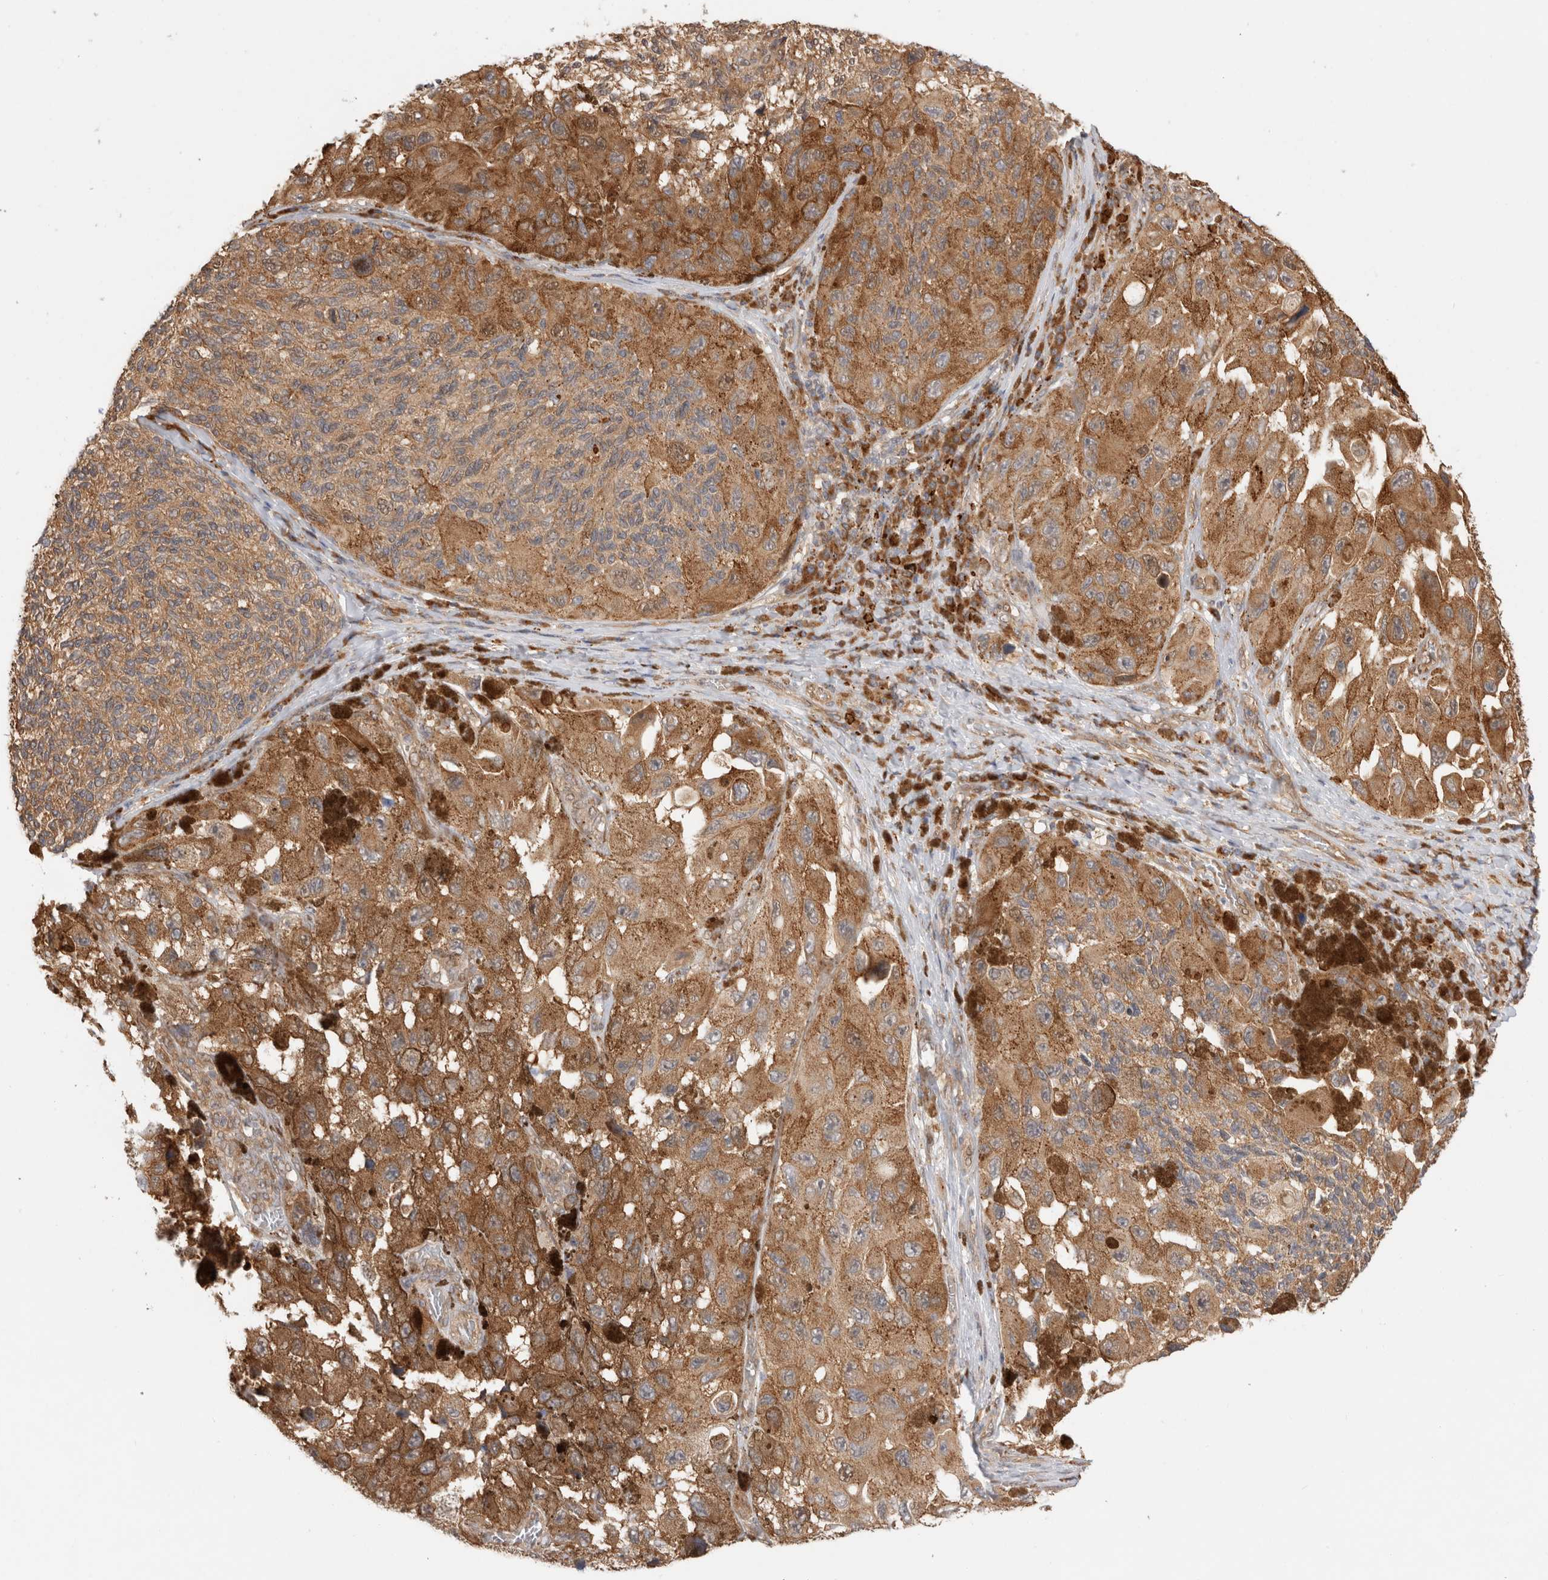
{"staining": {"intensity": "moderate", "quantity": ">75%", "location": "cytoplasmic/membranous"}, "tissue": "melanoma", "cell_type": "Tumor cells", "image_type": "cancer", "snomed": [{"axis": "morphology", "description": "Malignant melanoma, NOS"}, {"axis": "topography", "description": "Skin"}], "caption": "Melanoma was stained to show a protein in brown. There is medium levels of moderate cytoplasmic/membranous positivity in approximately >75% of tumor cells.", "gene": "ACTL9", "patient": {"sex": "female", "age": 73}}